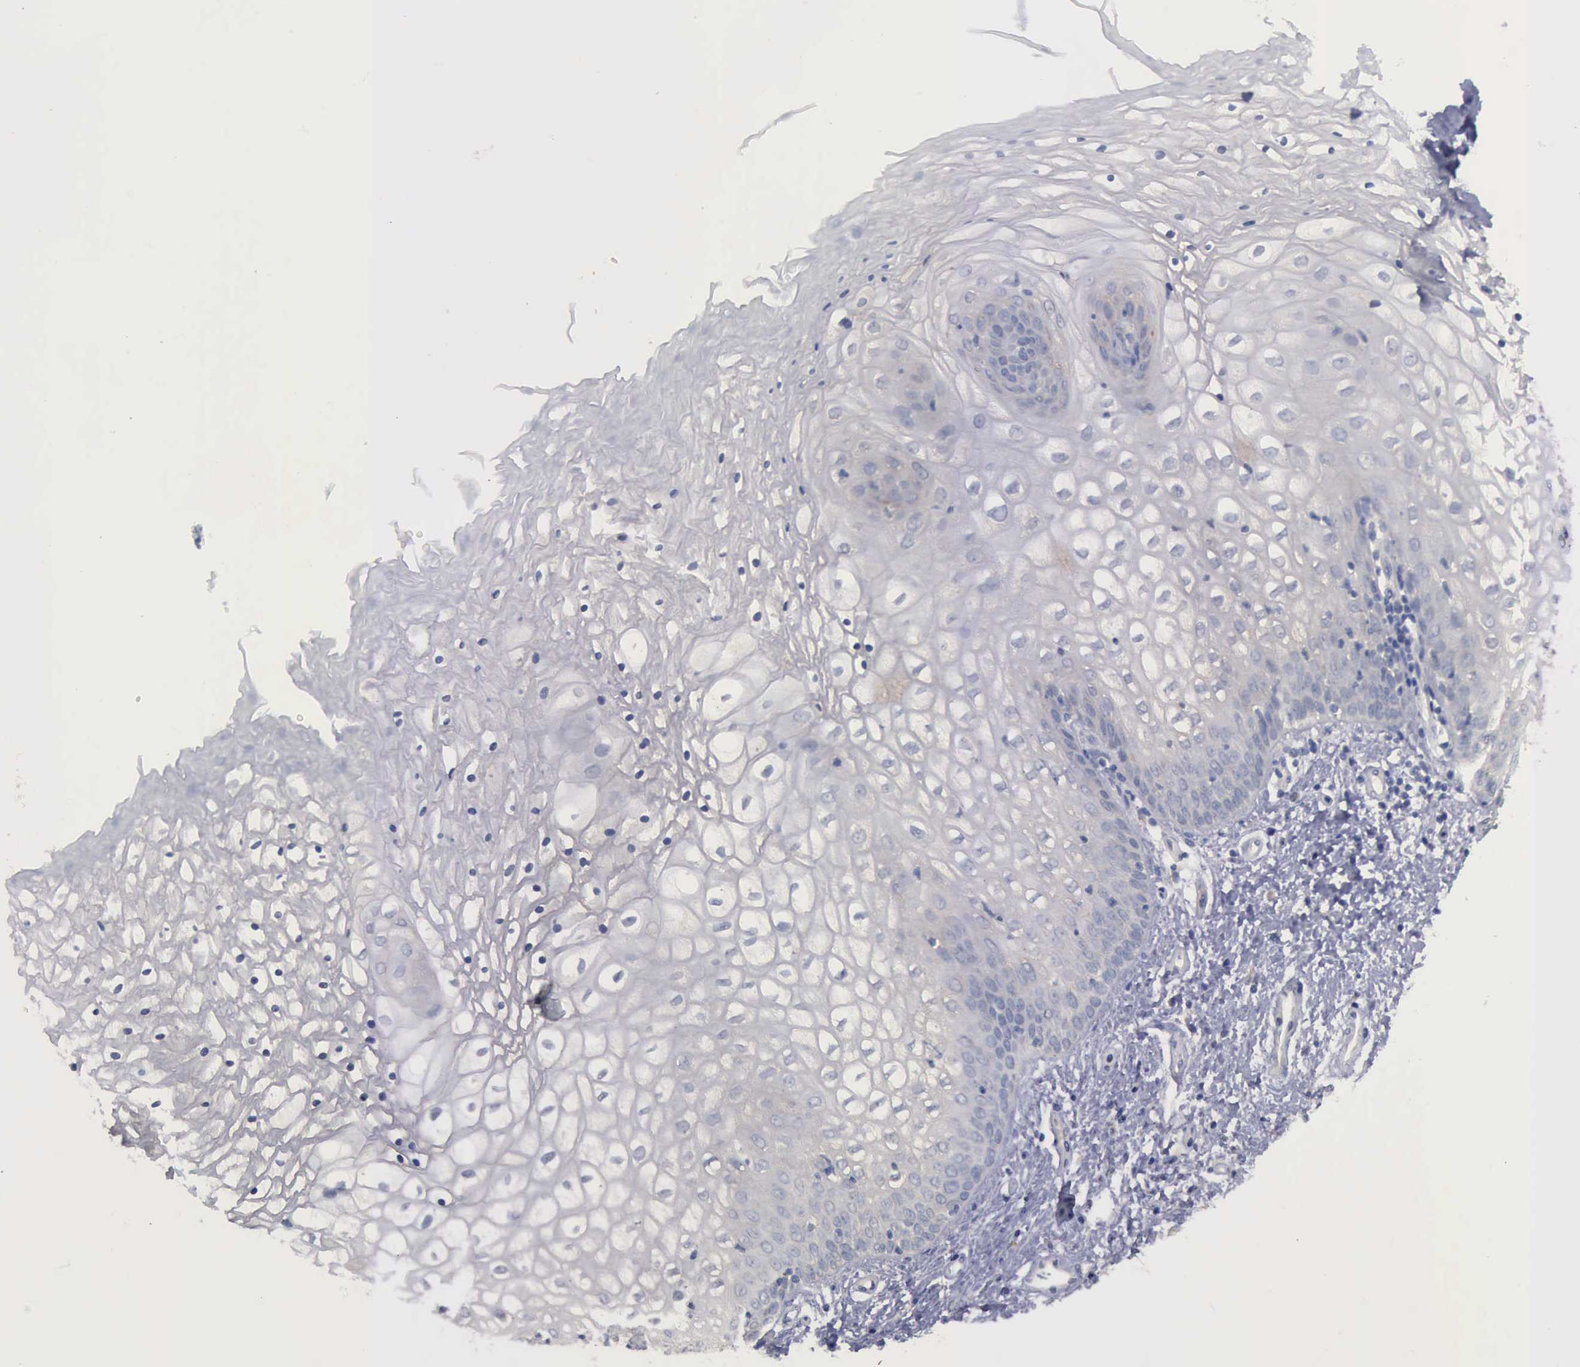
{"staining": {"intensity": "negative", "quantity": "none", "location": "none"}, "tissue": "vagina", "cell_type": "Squamous epithelial cells", "image_type": "normal", "snomed": [{"axis": "morphology", "description": "Normal tissue, NOS"}, {"axis": "topography", "description": "Vagina"}], "caption": "This is an IHC image of benign human vagina. There is no positivity in squamous epithelial cells.", "gene": "PHKA1", "patient": {"sex": "female", "age": 34}}